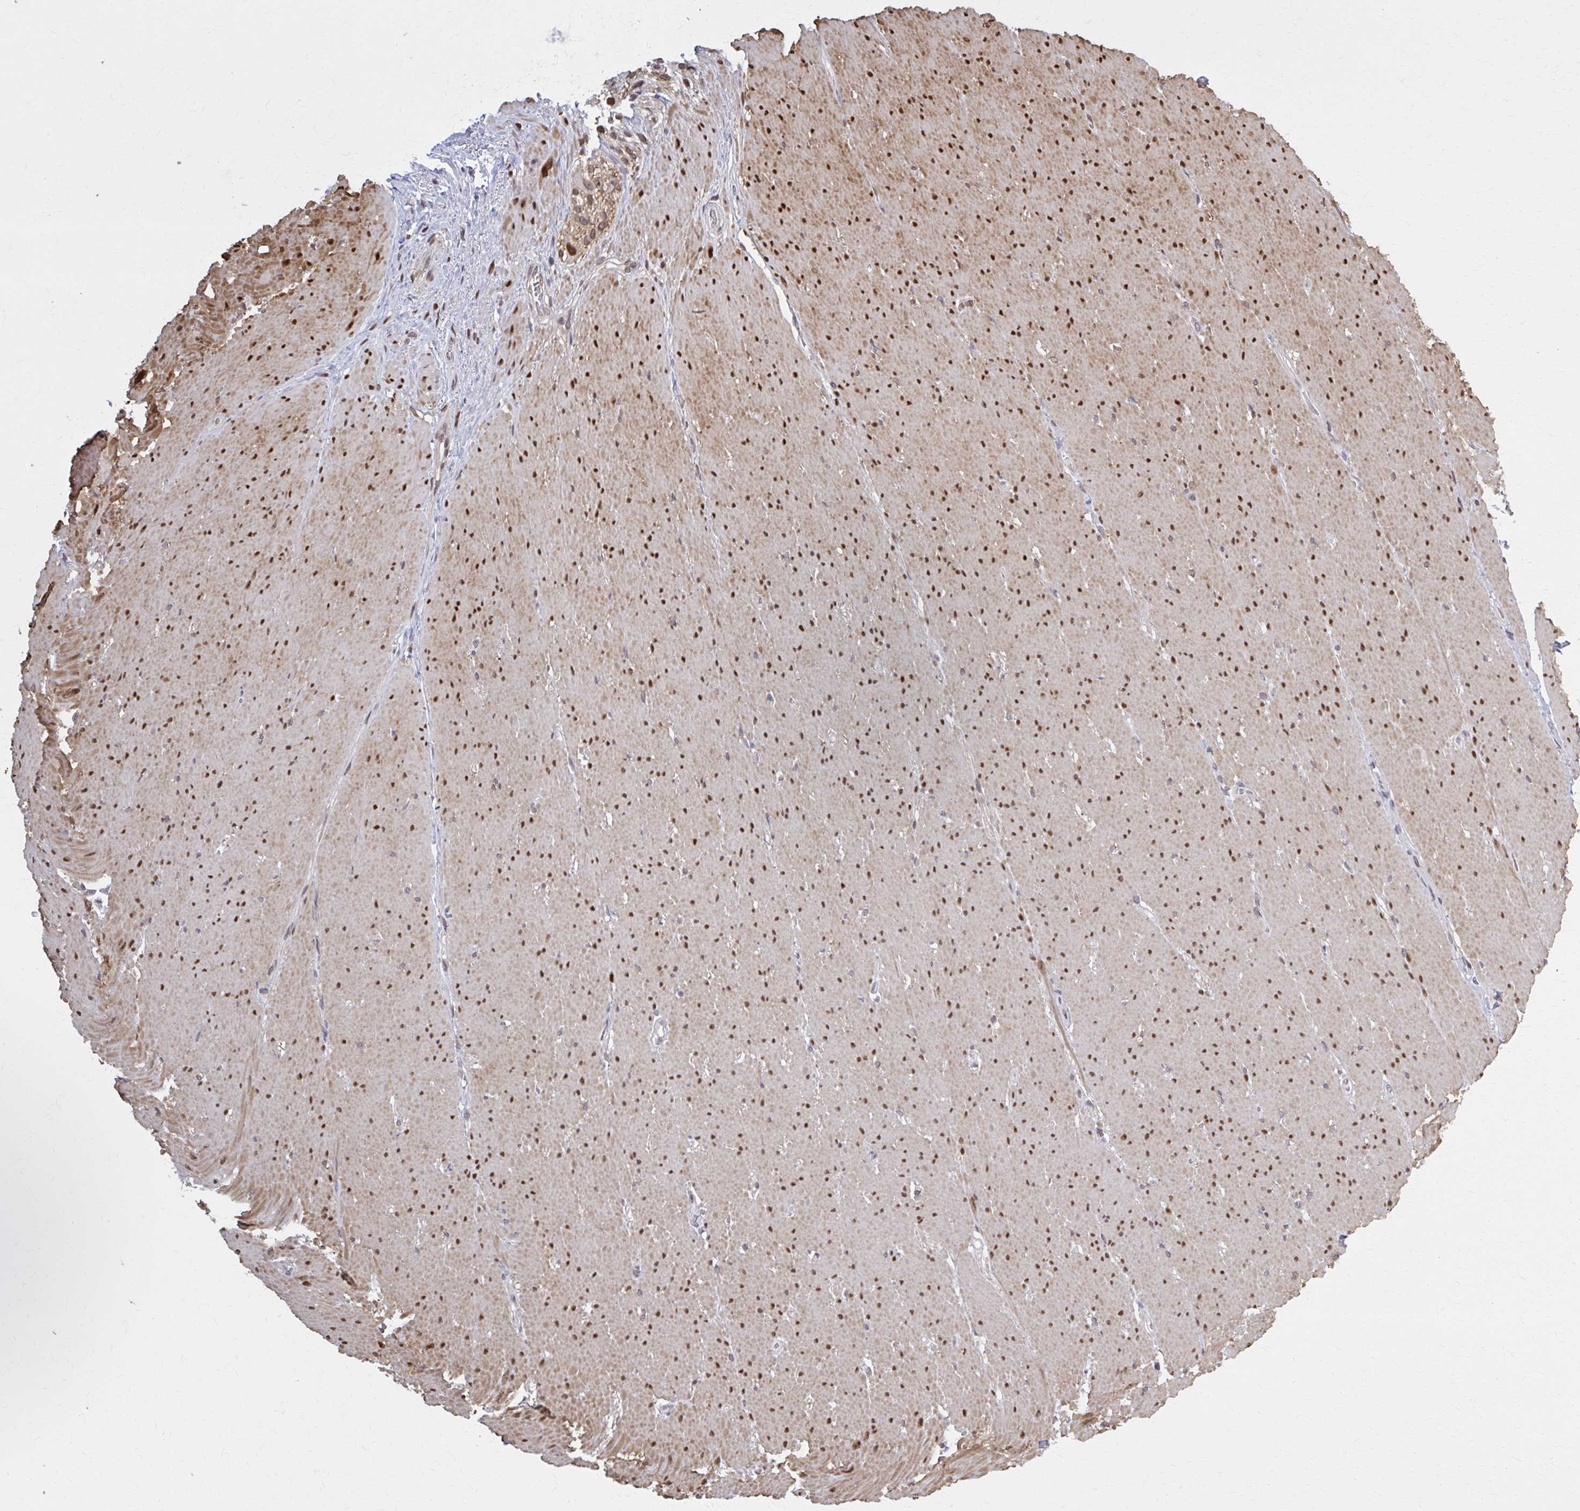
{"staining": {"intensity": "moderate", "quantity": ">75%", "location": "nuclear"}, "tissue": "smooth muscle", "cell_type": "Smooth muscle cells", "image_type": "normal", "snomed": [{"axis": "morphology", "description": "Normal tissue, NOS"}, {"axis": "topography", "description": "Smooth muscle"}, {"axis": "topography", "description": "Rectum"}], "caption": "This photomicrograph demonstrates benign smooth muscle stained with IHC to label a protein in brown. The nuclear of smooth muscle cells show moderate positivity for the protein. Nuclei are counter-stained blue.", "gene": "MDH1", "patient": {"sex": "male", "age": 53}}